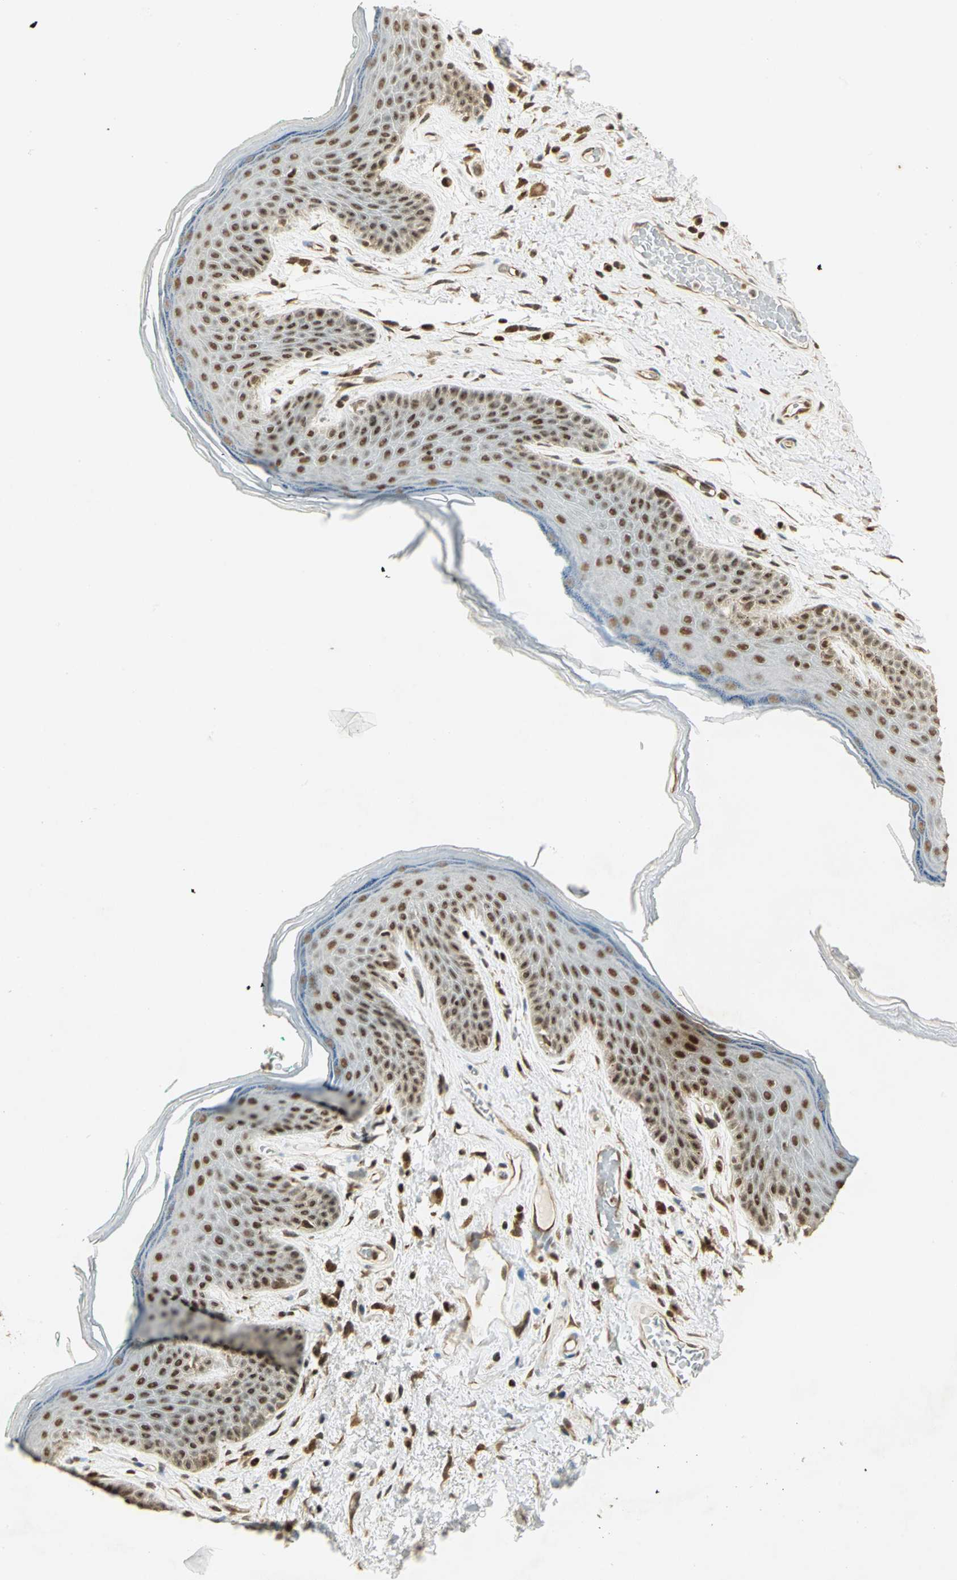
{"staining": {"intensity": "moderate", "quantity": ">75%", "location": "nuclear"}, "tissue": "skin", "cell_type": "Epidermal cells", "image_type": "normal", "snomed": [{"axis": "morphology", "description": "Normal tissue, NOS"}, {"axis": "topography", "description": "Anal"}], "caption": "About >75% of epidermal cells in unremarkable human skin reveal moderate nuclear protein positivity as visualized by brown immunohistochemical staining.", "gene": "ELF1", "patient": {"sex": "male", "age": 74}}